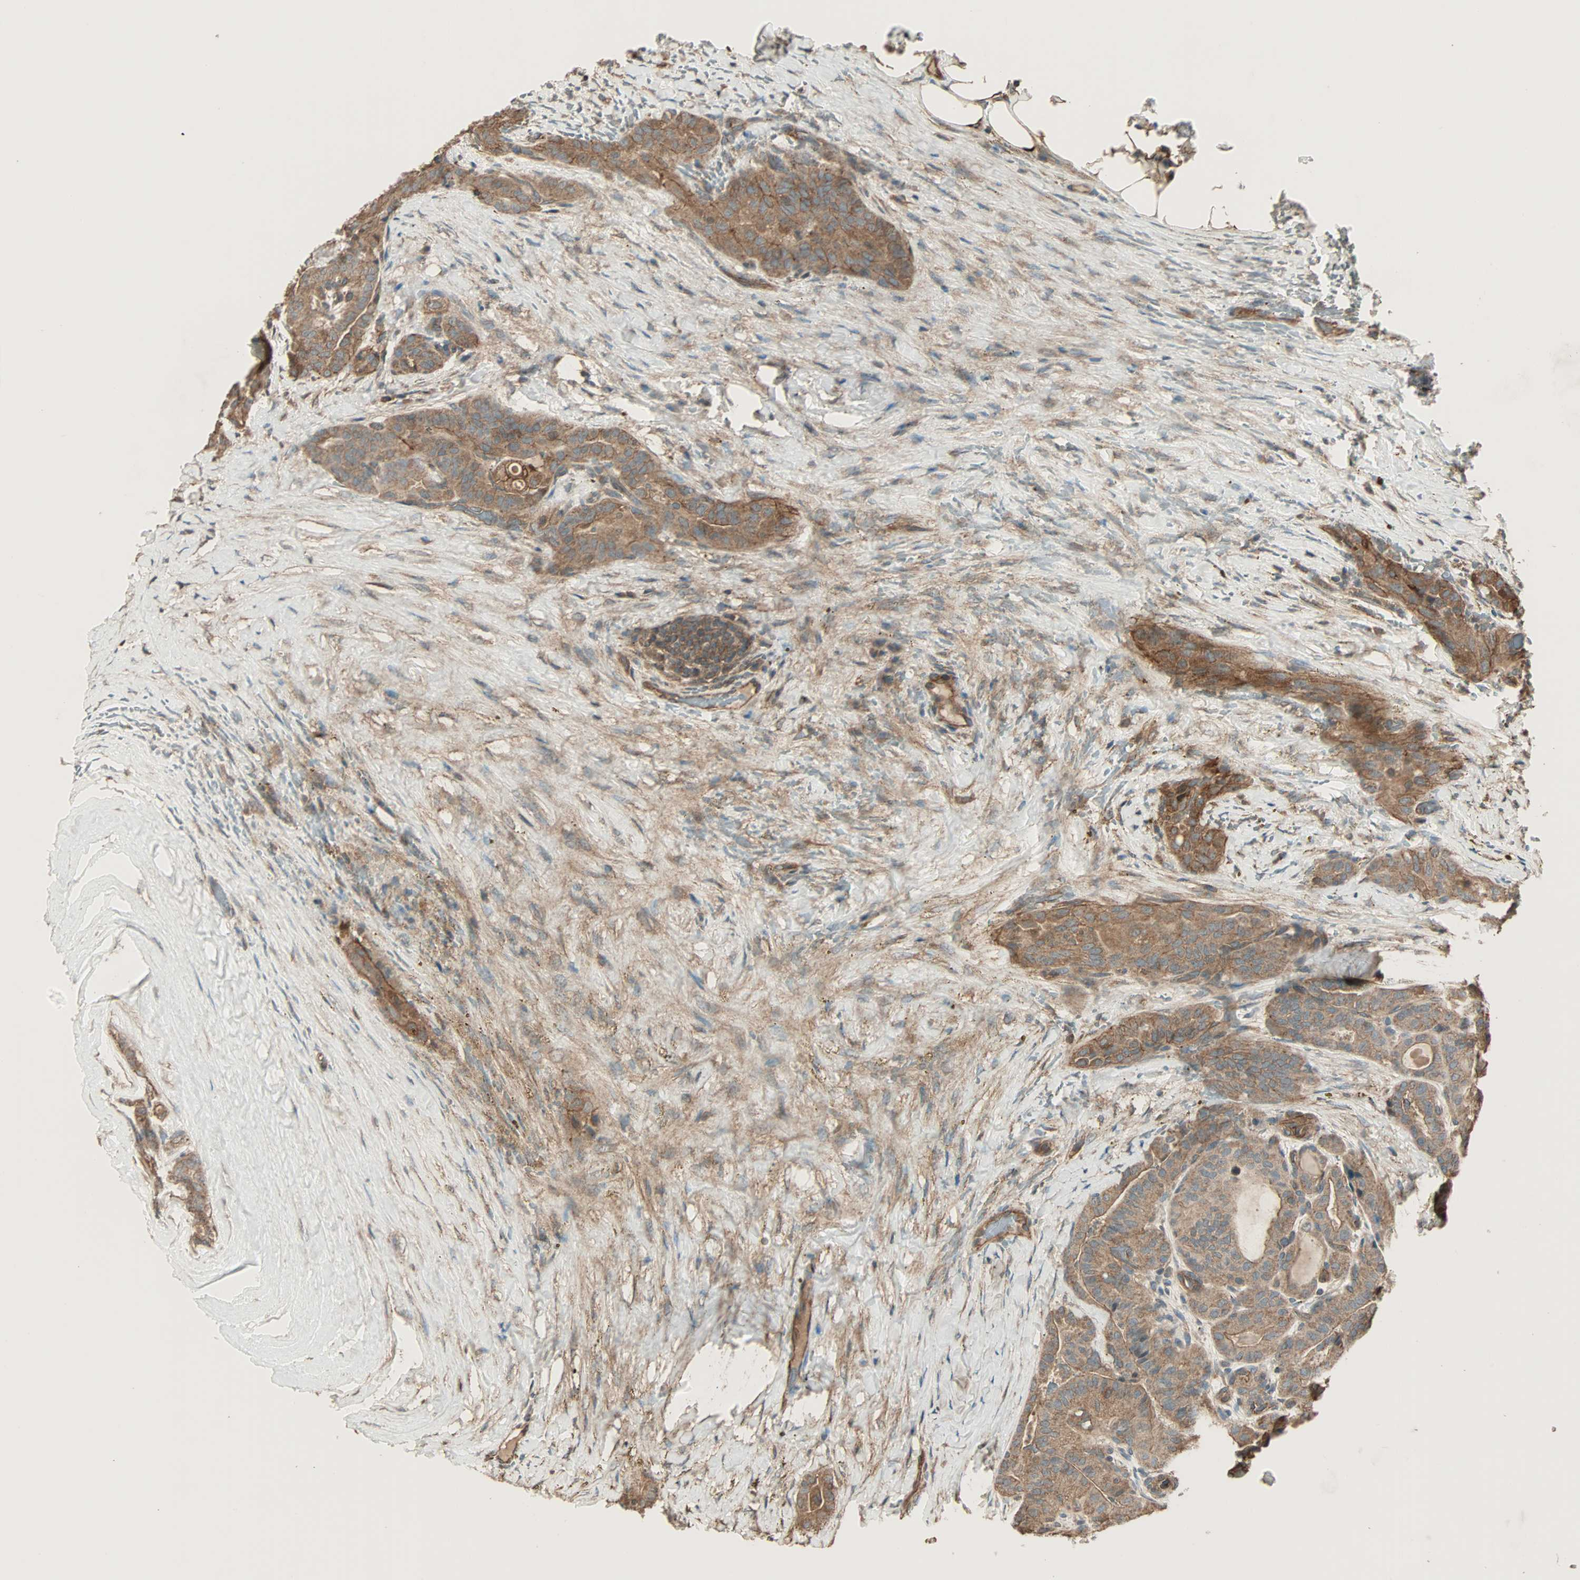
{"staining": {"intensity": "moderate", "quantity": ">75%", "location": "cytoplasmic/membranous"}, "tissue": "thyroid cancer", "cell_type": "Tumor cells", "image_type": "cancer", "snomed": [{"axis": "morphology", "description": "Papillary adenocarcinoma, NOS"}, {"axis": "topography", "description": "Thyroid gland"}], "caption": "Tumor cells demonstrate medium levels of moderate cytoplasmic/membranous positivity in about >75% of cells in thyroid cancer (papillary adenocarcinoma). (DAB = brown stain, brightfield microscopy at high magnification).", "gene": "MAP3K21", "patient": {"sex": "male", "age": 77}}